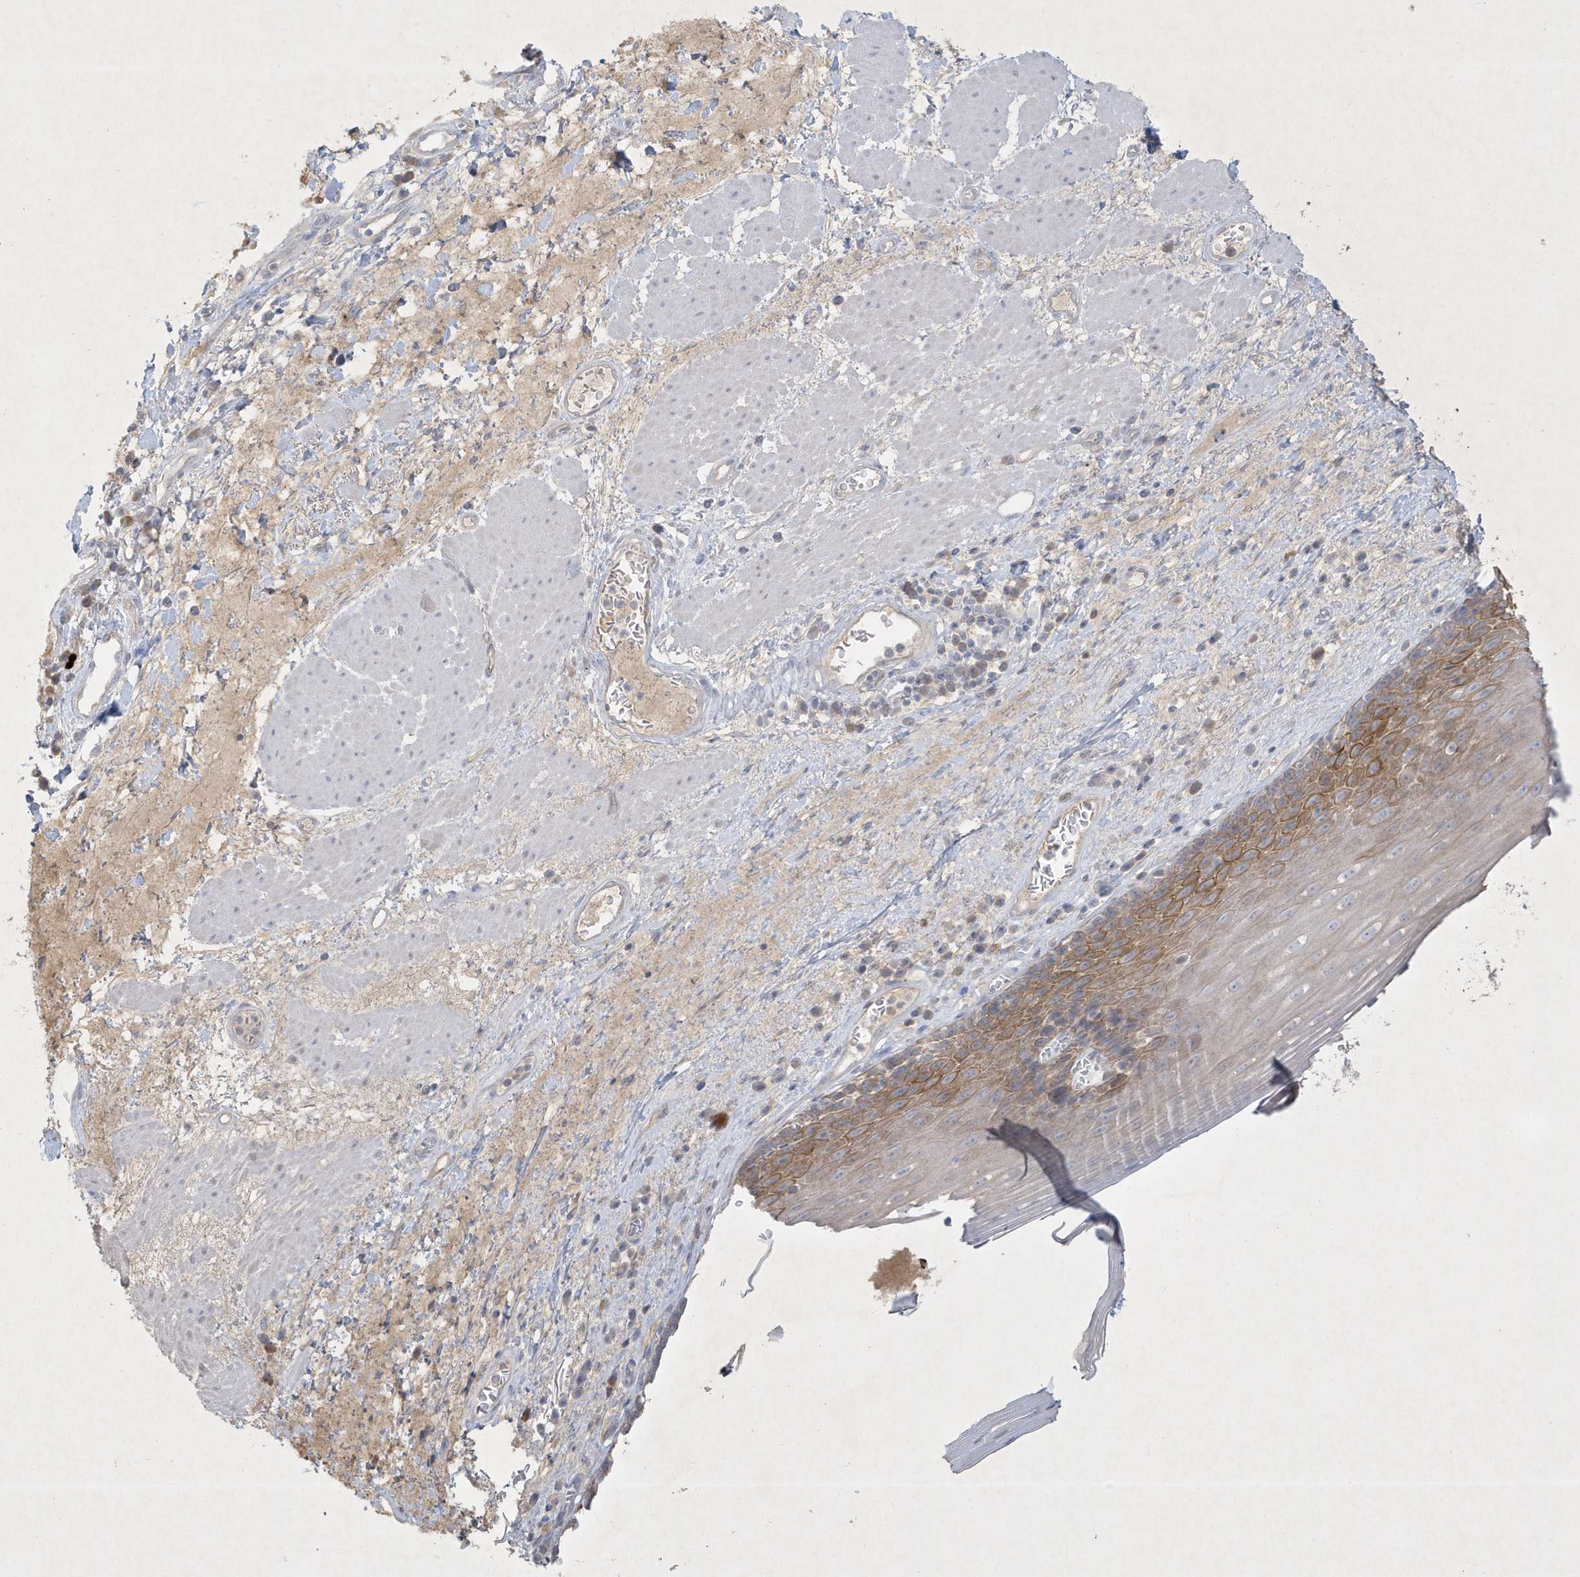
{"staining": {"intensity": "moderate", "quantity": "25%-75%", "location": "cytoplasmic/membranous"}, "tissue": "esophagus", "cell_type": "Squamous epithelial cells", "image_type": "normal", "snomed": [{"axis": "morphology", "description": "Normal tissue, NOS"}, {"axis": "topography", "description": "Esophagus"}], "caption": "Benign esophagus demonstrates moderate cytoplasmic/membranous expression in approximately 25%-75% of squamous epithelial cells, visualized by immunohistochemistry. The staining was performed using DAB (3,3'-diaminobenzidine) to visualize the protein expression in brown, while the nuclei were stained in blue with hematoxylin (Magnification: 20x).", "gene": "CCDC24", "patient": {"sex": "male", "age": 62}}